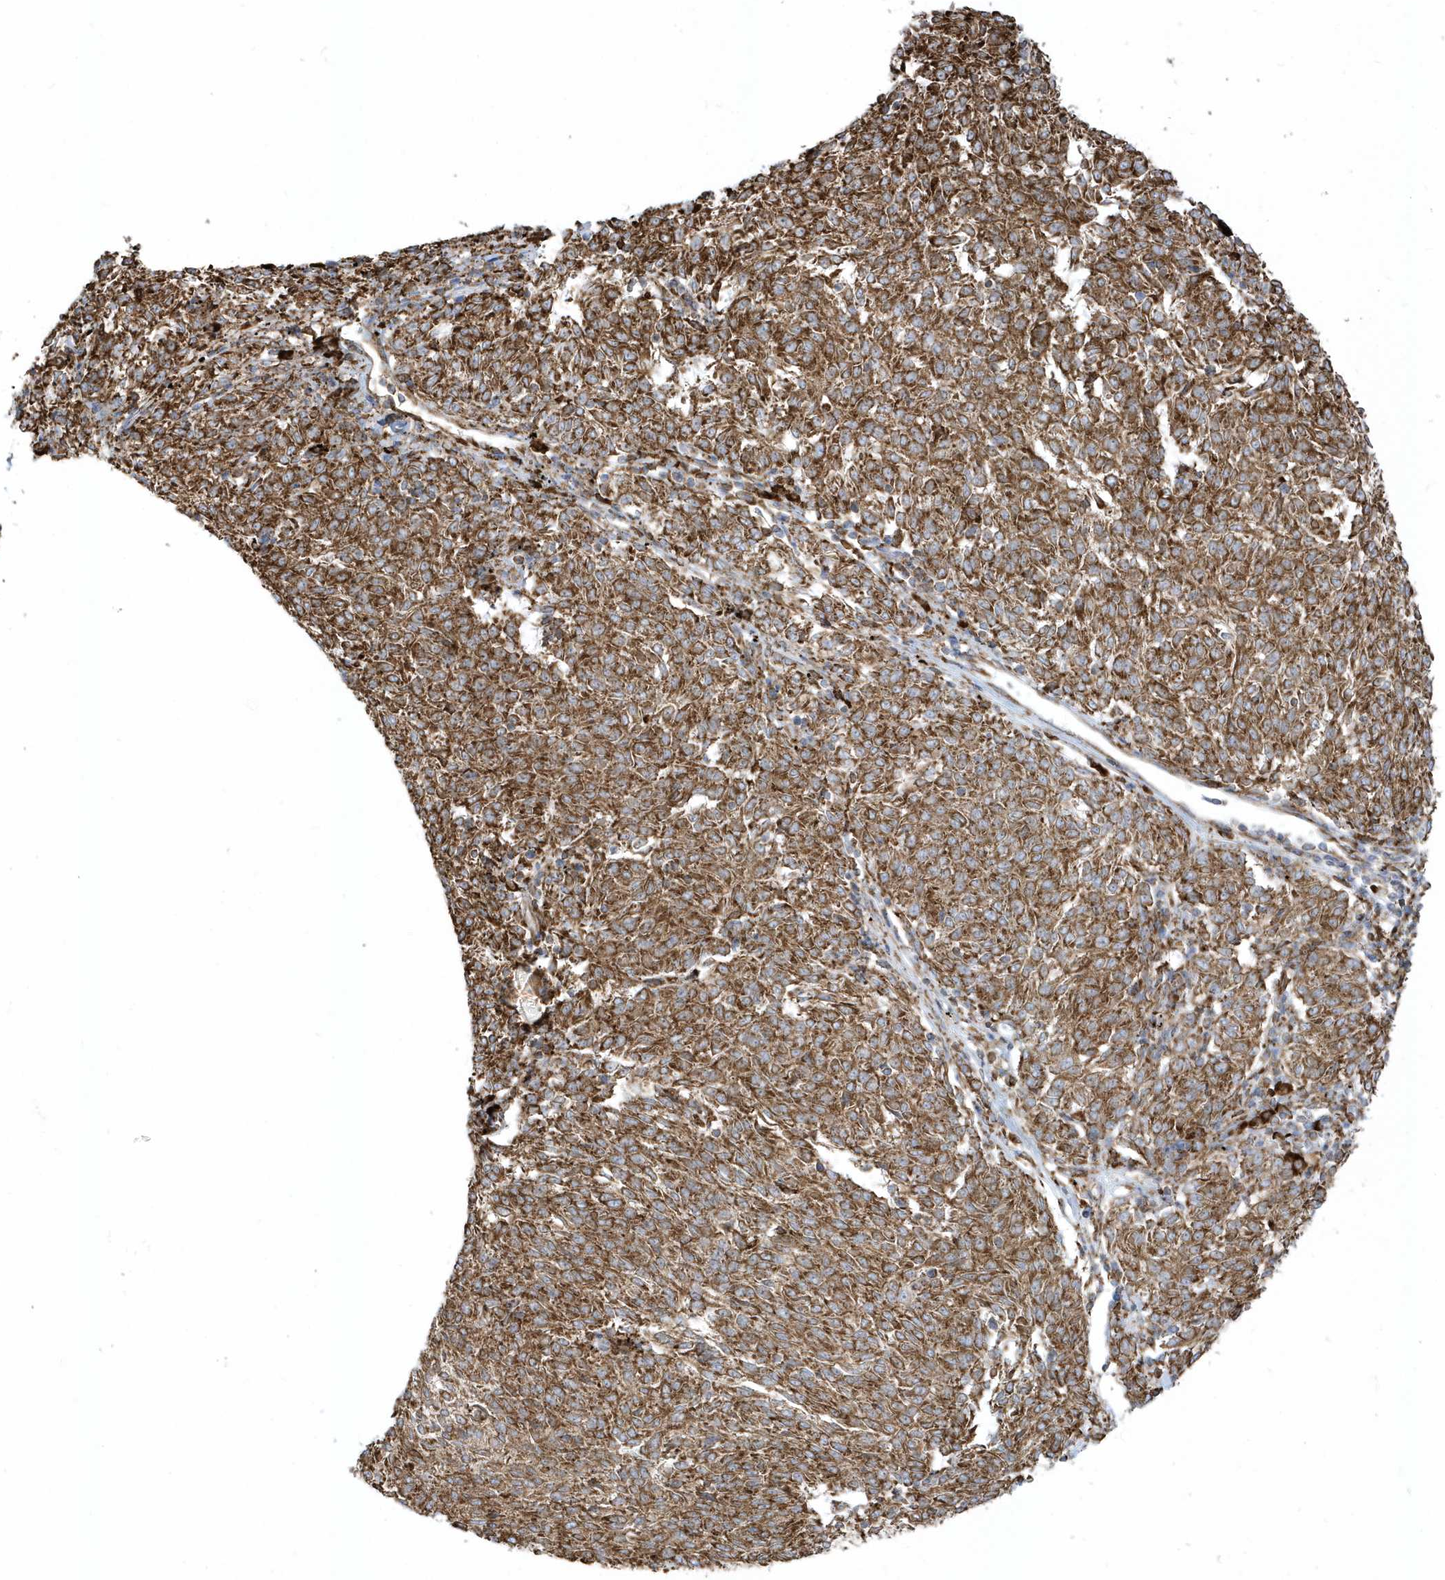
{"staining": {"intensity": "strong", "quantity": ">75%", "location": "cytoplasmic/membranous"}, "tissue": "melanoma", "cell_type": "Tumor cells", "image_type": "cancer", "snomed": [{"axis": "morphology", "description": "Malignant melanoma, NOS"}, {"axis": "topography", "description": "Skin"}], "caption": "Immunohistochemical staining of malignant melanoma reveals high levels of strong cytoplasmic/membranous positivity in about >75% of tumor cells. The staining is performed using DAB brown chromogen to label protein expression. The nuclei are counter-stained blue using hematoxylin.", "gene": "PDIA6", "patient": {"sex": "female", "age": 72}}